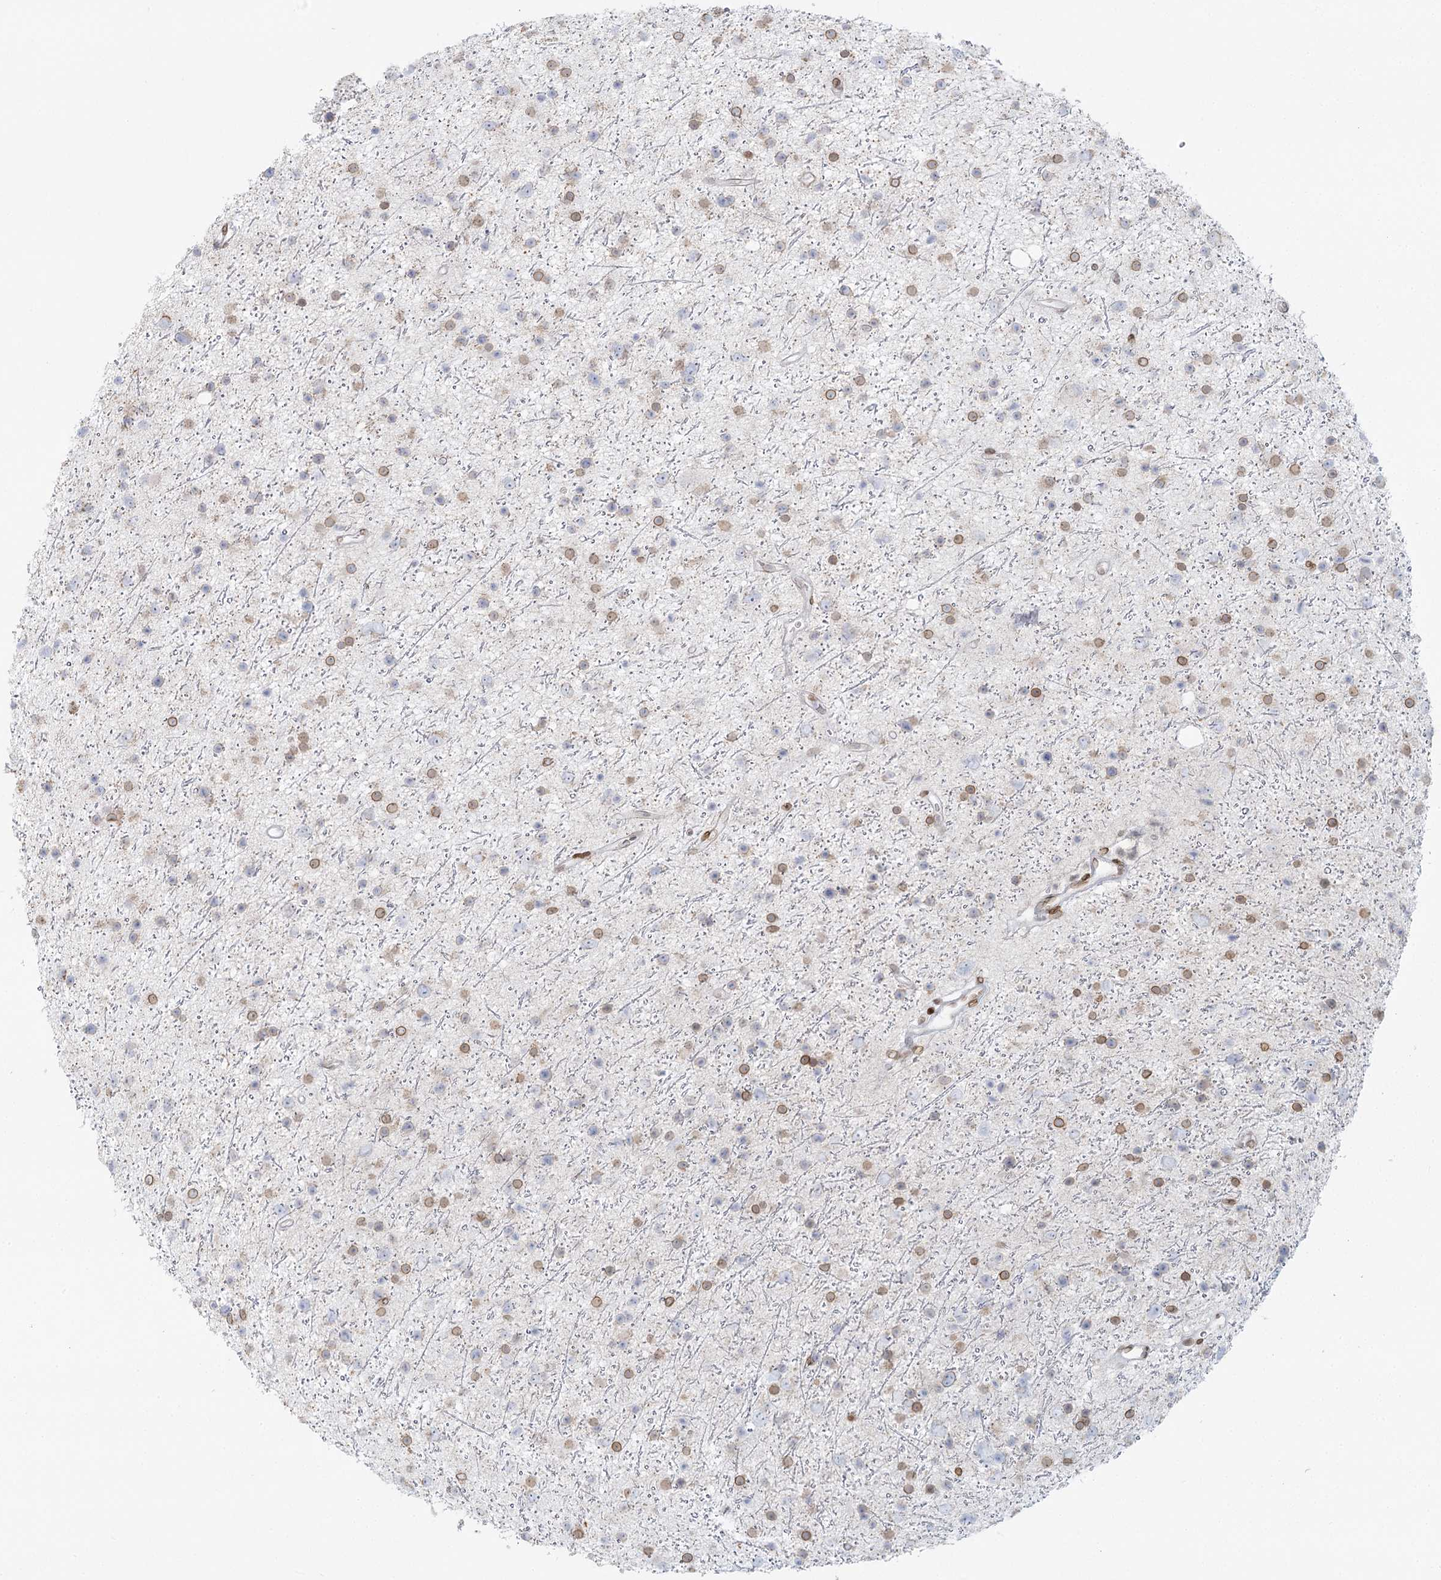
{"staining": {"intensity": "moderate", "quantity": "<25%", "location": "cytoplasmic/membranous,nuclear"}, "tissue": "glioma", "cell_type": "Tumor cells", "image_type": "cancer", "snomed": [{"axis": "morphology", "description": "Glioma, malignant, Low grade"}, {"axis": "topography", "description": "Cerebral cortex"}], "caption": "IHC photomicrograph of glioma stained for a protein (brown), which displays low levels of moderate cytoplasmic/membranous and nuclear staining in approximately <25% of tumor cells.", "gene": "VWA5A", "patient": {"sex": "female", "age": 39}}